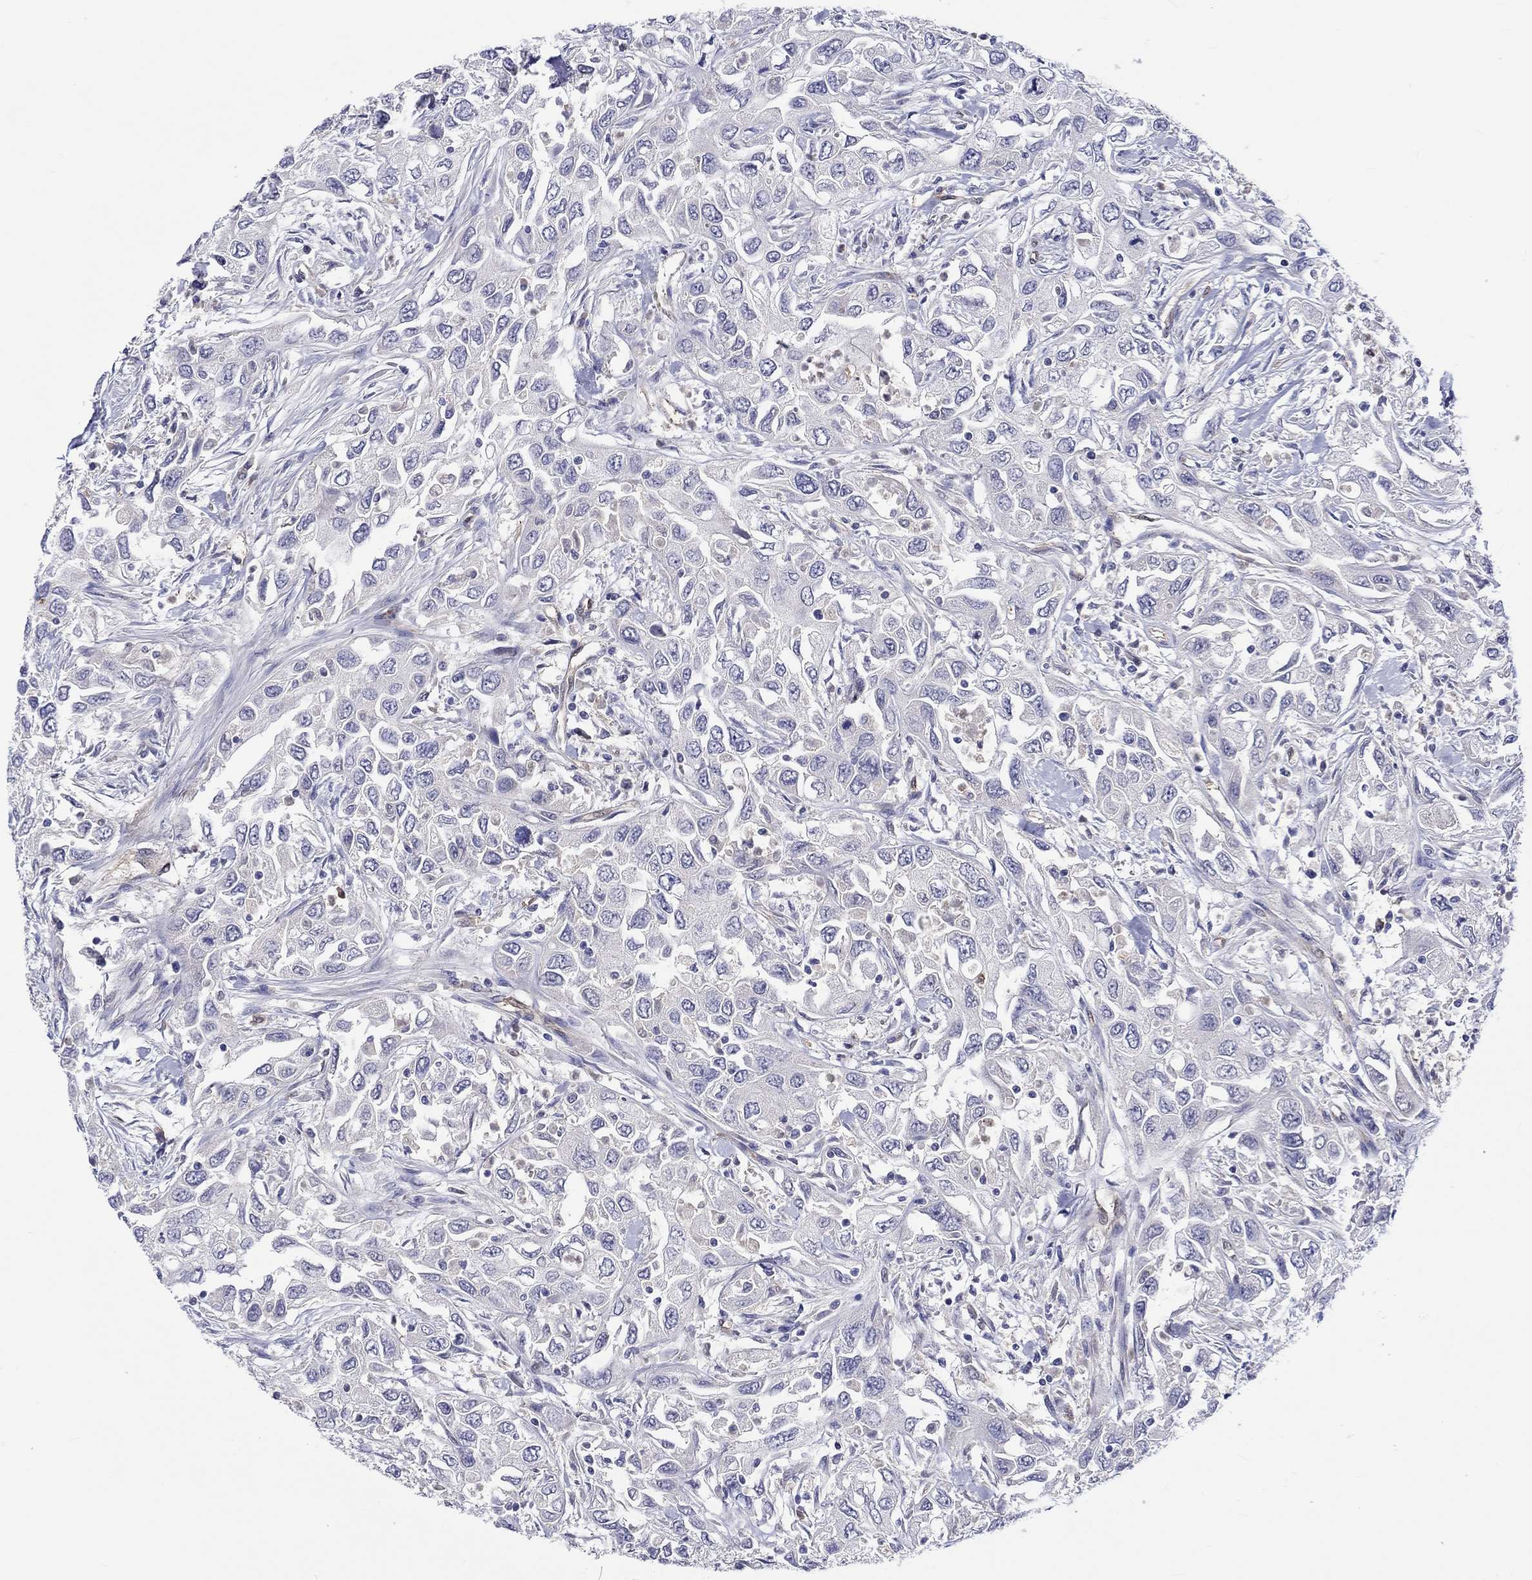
{"staining": {"intensity": "negative", "quantity": "none", "location": "none"}, "tissue": "urothelial cancer", "cell_type": "Tumor cells", "image_type": "cancer", "snomed": [{"axis": "morphology", "description": "Urothelial carcinoma, High grade"}, {"axis": "topography", "description": "Urinary bladder"}], "caption": "A histopathology image of human urothelial cancer is negative for staining in tumor cells. Nuclei are stained in blue.", "gene": "ABCG4", "patient": {"sex": "male", "age": 76}}